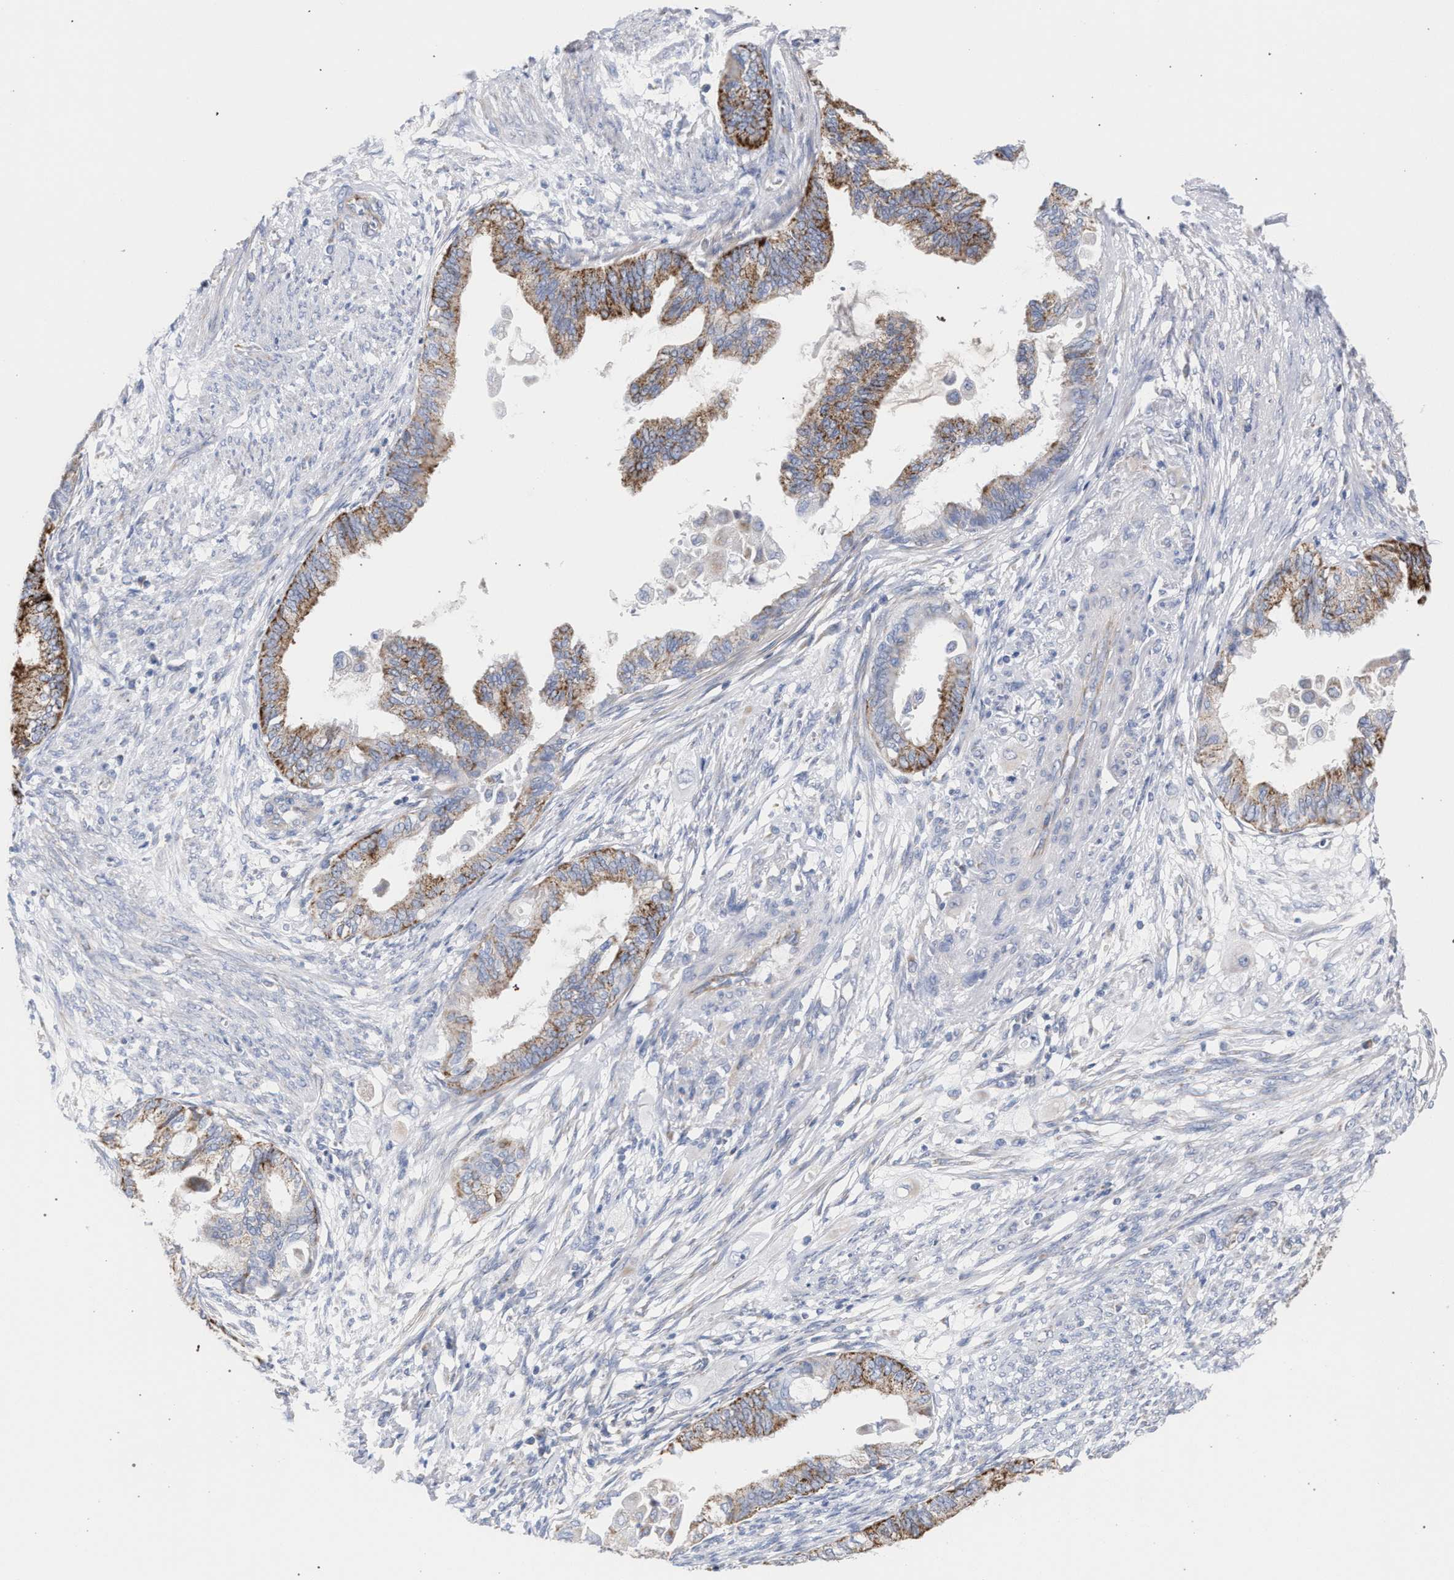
{"staining": {"intensity": "strong", "quantity": ">75%", "location": "cytoplasmic/membranous"}, "tissue": "cervical cancer", "cell_type": "Tumor cells", "image_type": "cancer", "snomed": [{"axis": "morphology", "description": "Normal tissue, NOS"}, {"axis": "morphology", "description": "Adenocarcinoma, NOS"}, {"axis": "topography", "description": "Cervix"}, {"axis": "topography", "description": "Endometrium"}], "caption": "IHC (DAB) staining of human cervical cancer shows strong cytoplasmic/membranous protein expression in approximately >75% of tumor cells. The staining was performed using DAB, with brown indicating positive protein expression. Nuclei are stained blue with hematoxylin.", "gene": "ECI2", "patient": {"sex": "female", "age": 86}}